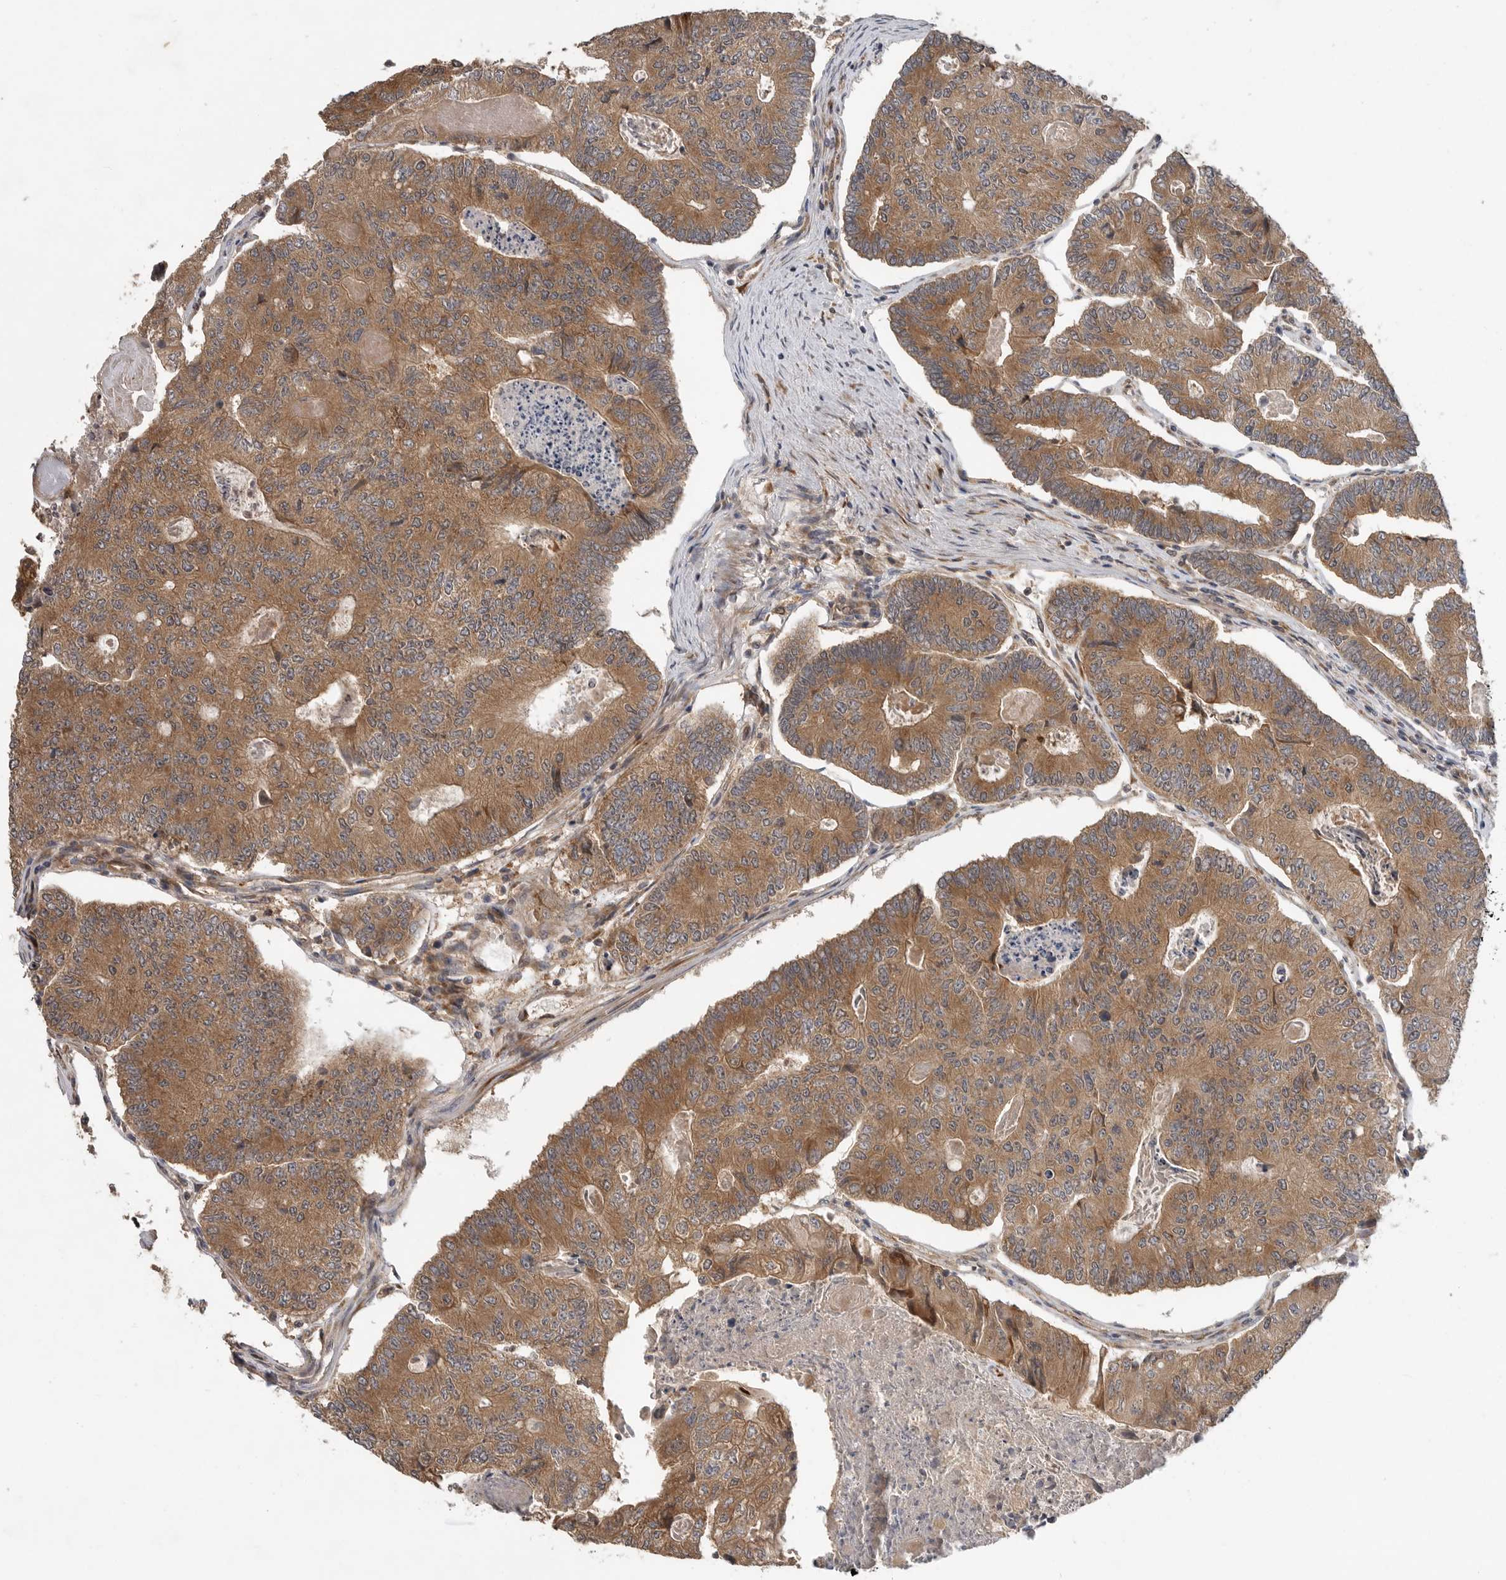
{"staining": {"intensity": "moderate", "quantity": ">75%", "location": "cytoplasmic/membranous"}, "tissue": "colorectal cancer", "cell_type": "Tumor cells", "image_type": "cancer", "snomed": [{"axis": "morphology", "description": "Adenocarcinoma, NOS"}, {"axis": "topography", "description": "Colon"}], "caption": "A high-resolution image shows IHC staining of colorectal adenocarcinoma, which reveals moderate cytoplasmic/membranous expression in approximately >75% of tumor cells.", "gene": "OSBPL9", "patient": {"sex": "female", "age": 67}}